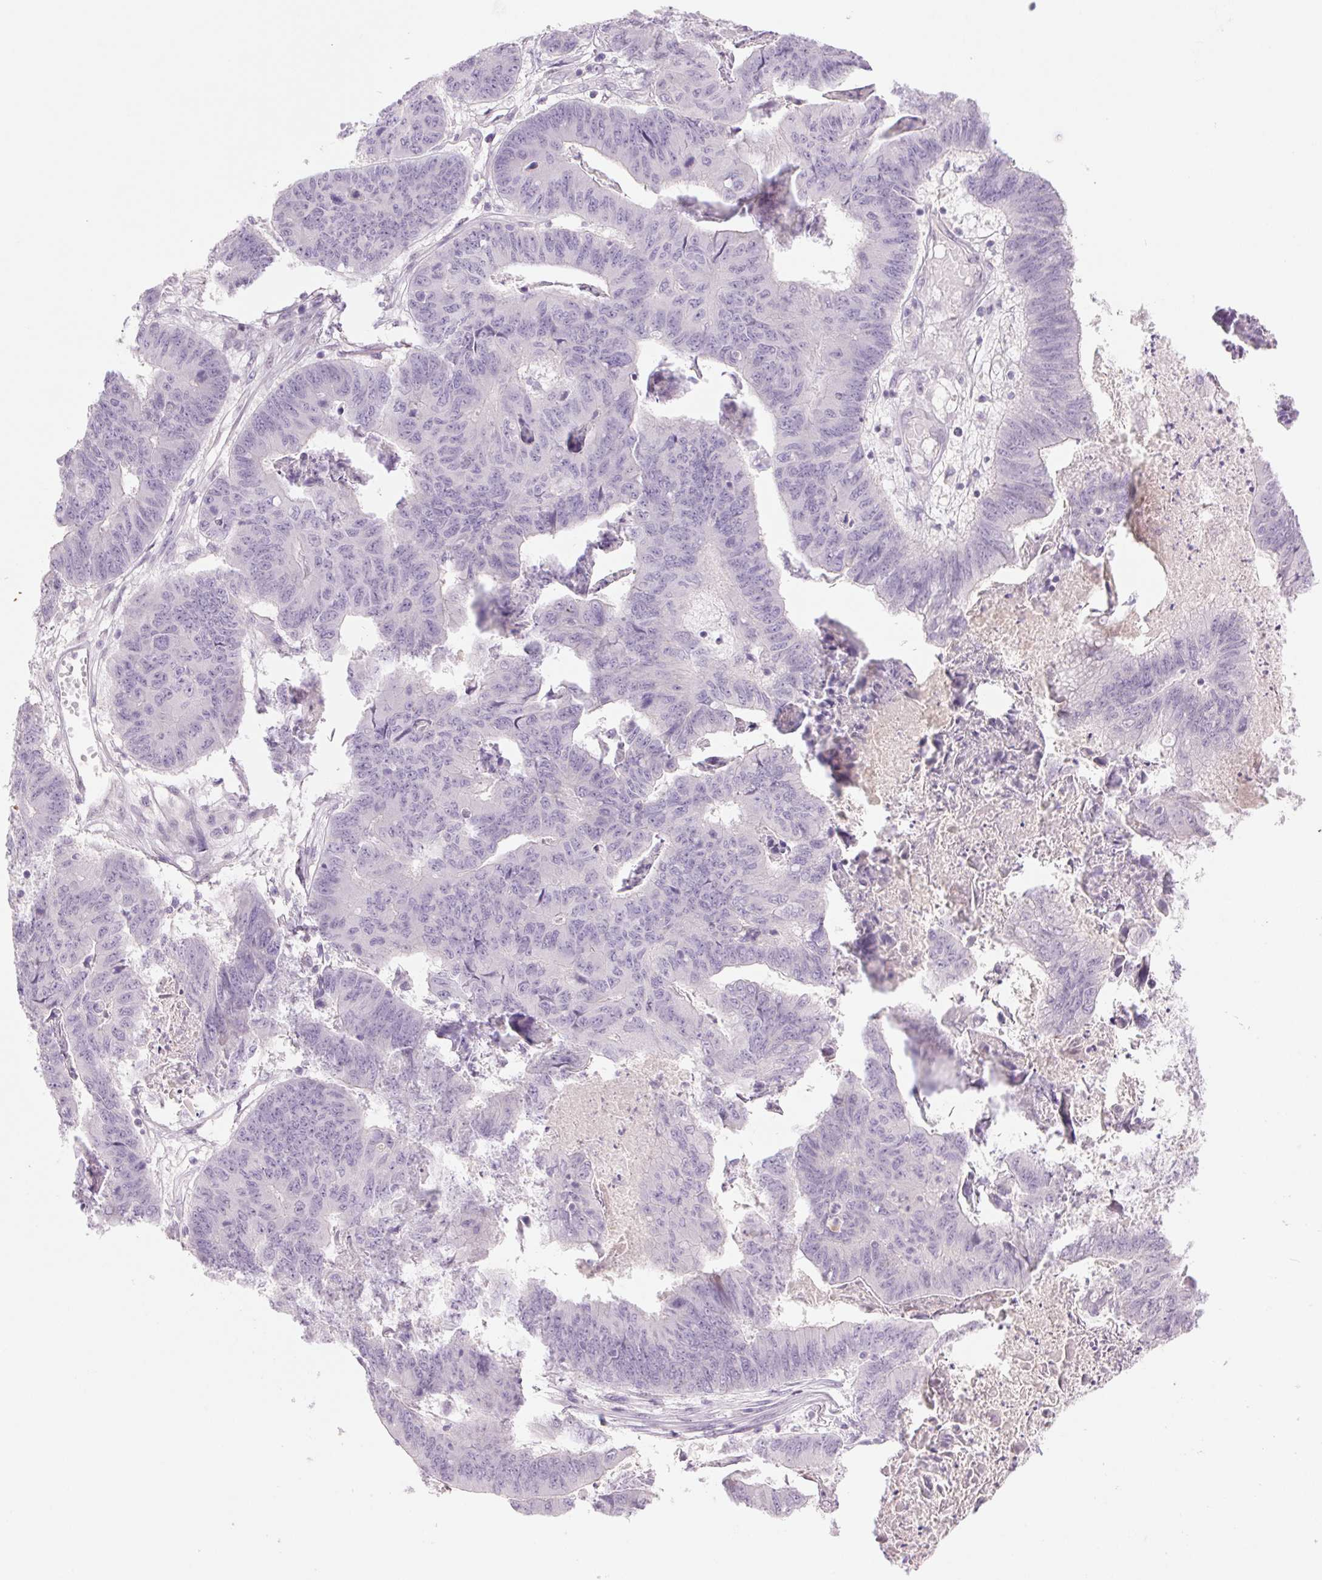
{"staining": {"intensity": "negative", "quantity": "none", "location": "none"}, "tissue": "stomach cancer", "cell_type": "Tumor cells", "image_type": "cancer", "snomed": [{"axis": "morphology", "description": "Adenocarcinoma, NOS"}, {"axis": "topography", "description": "Stomach, lower"}], "caption": "Immunohistochemistry micrograph of human stomach adenocarcinoma stained for a protein (brown), which demonstrates no staining in tumor cells.", "gene": "KRT1", "patient": {"sex": "male", "age": 77}}